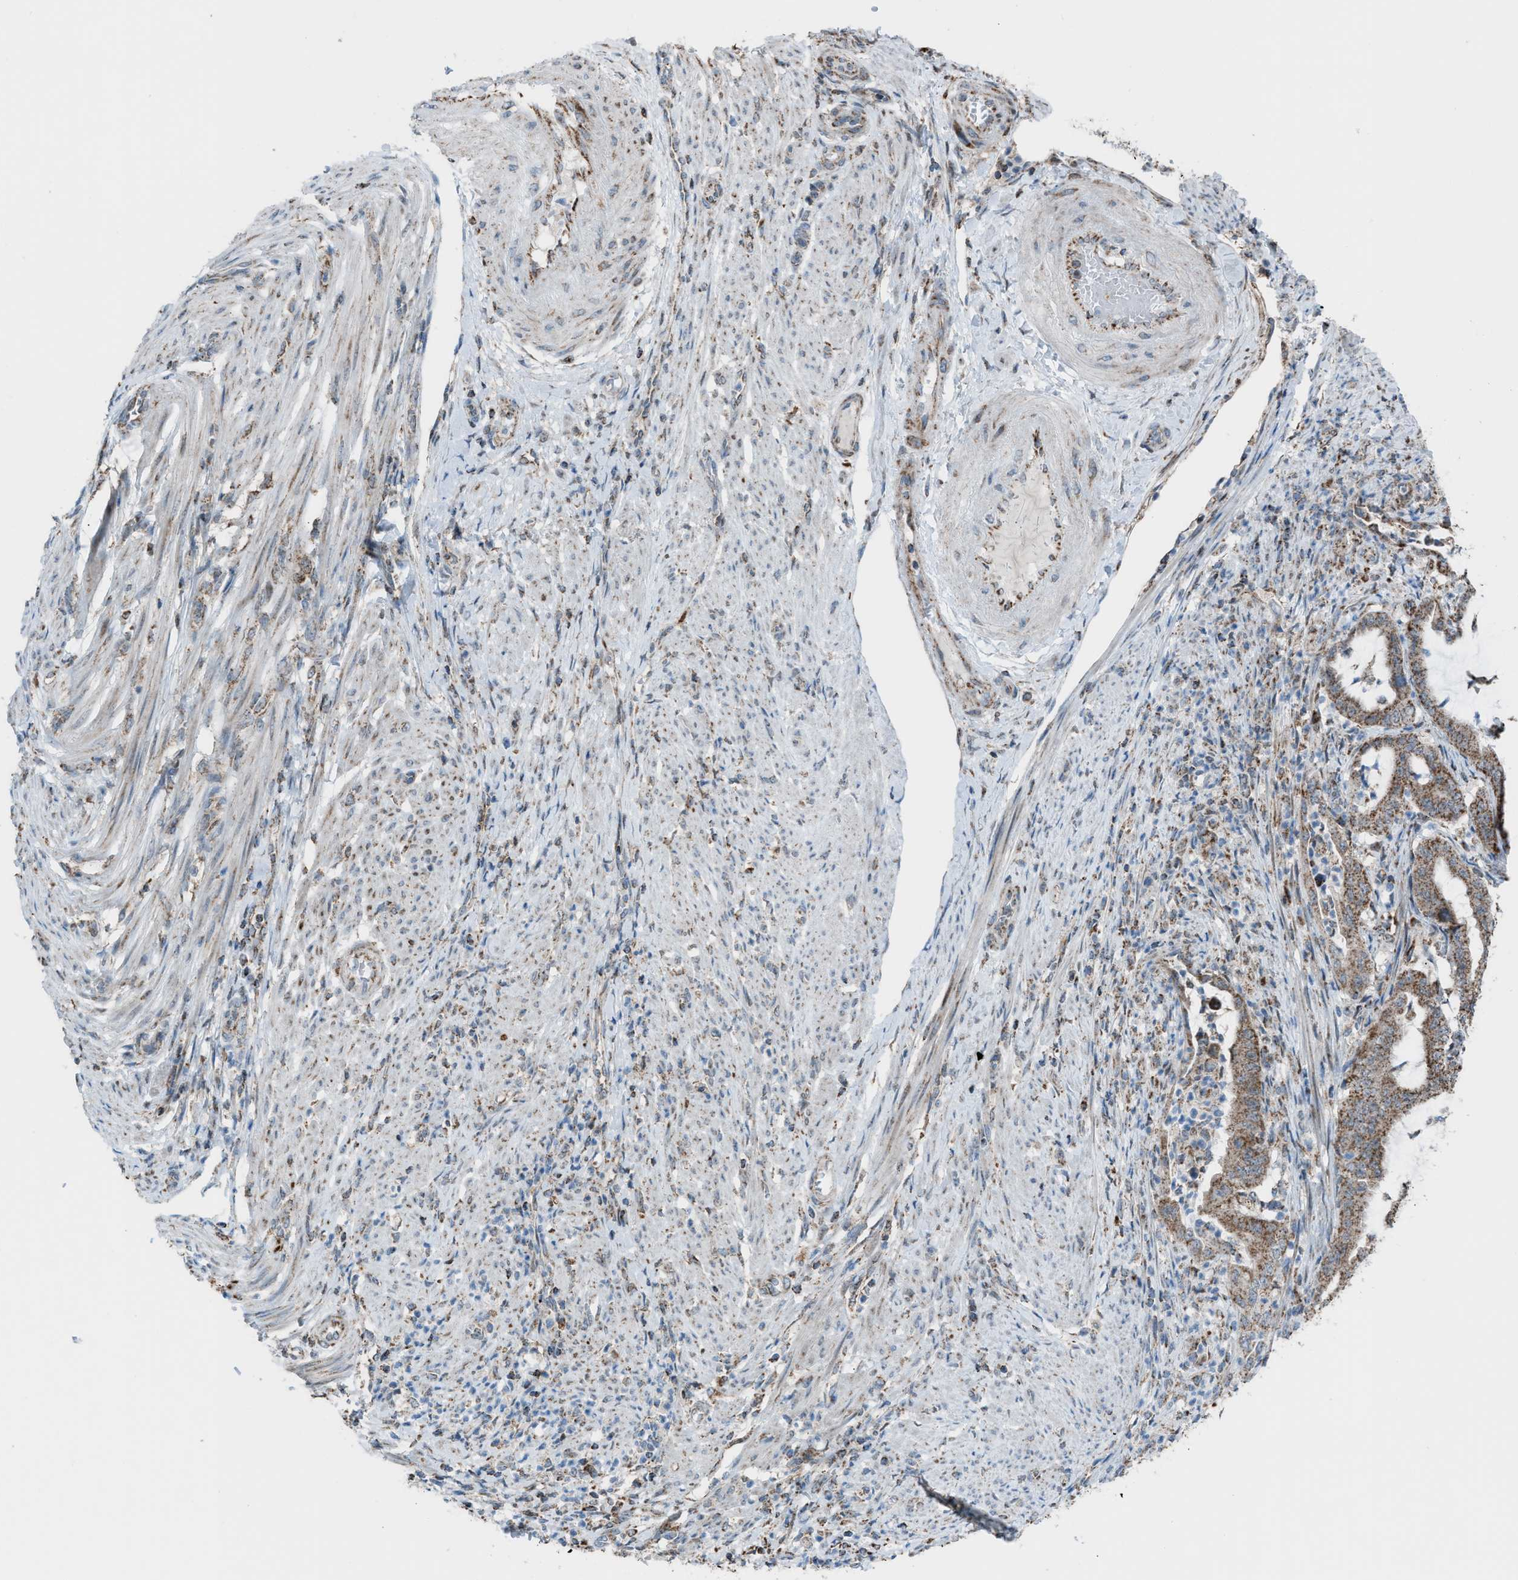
{"staining": {"intensity": "moderate", "quantity": ">75%", "location": "cytoplasmic/membranous"}, "tissue": "endometrial cancer", "cell_type": "Tumor cells", "image_type": "cancer", "snomed": [{"axis": "morphology", "description": "Adenocarcinoma, NOS"}, {"axis": "topography", "description": "Endometrium"}], "caption": "Protein expression analysis of human endometrial adenocarcinoma reveals moderate cytoplasmic/membranous staining in about >75% of tumor cells. The staining was performed using DAB (3,3'-diaminobenzidine) to visualize the protein expression in brown, while the nuclei were stained in blue with hematoxylin (Magnification: 20x).", "gene": "SRM", "patient": {"sex": "female", "age": 70}}